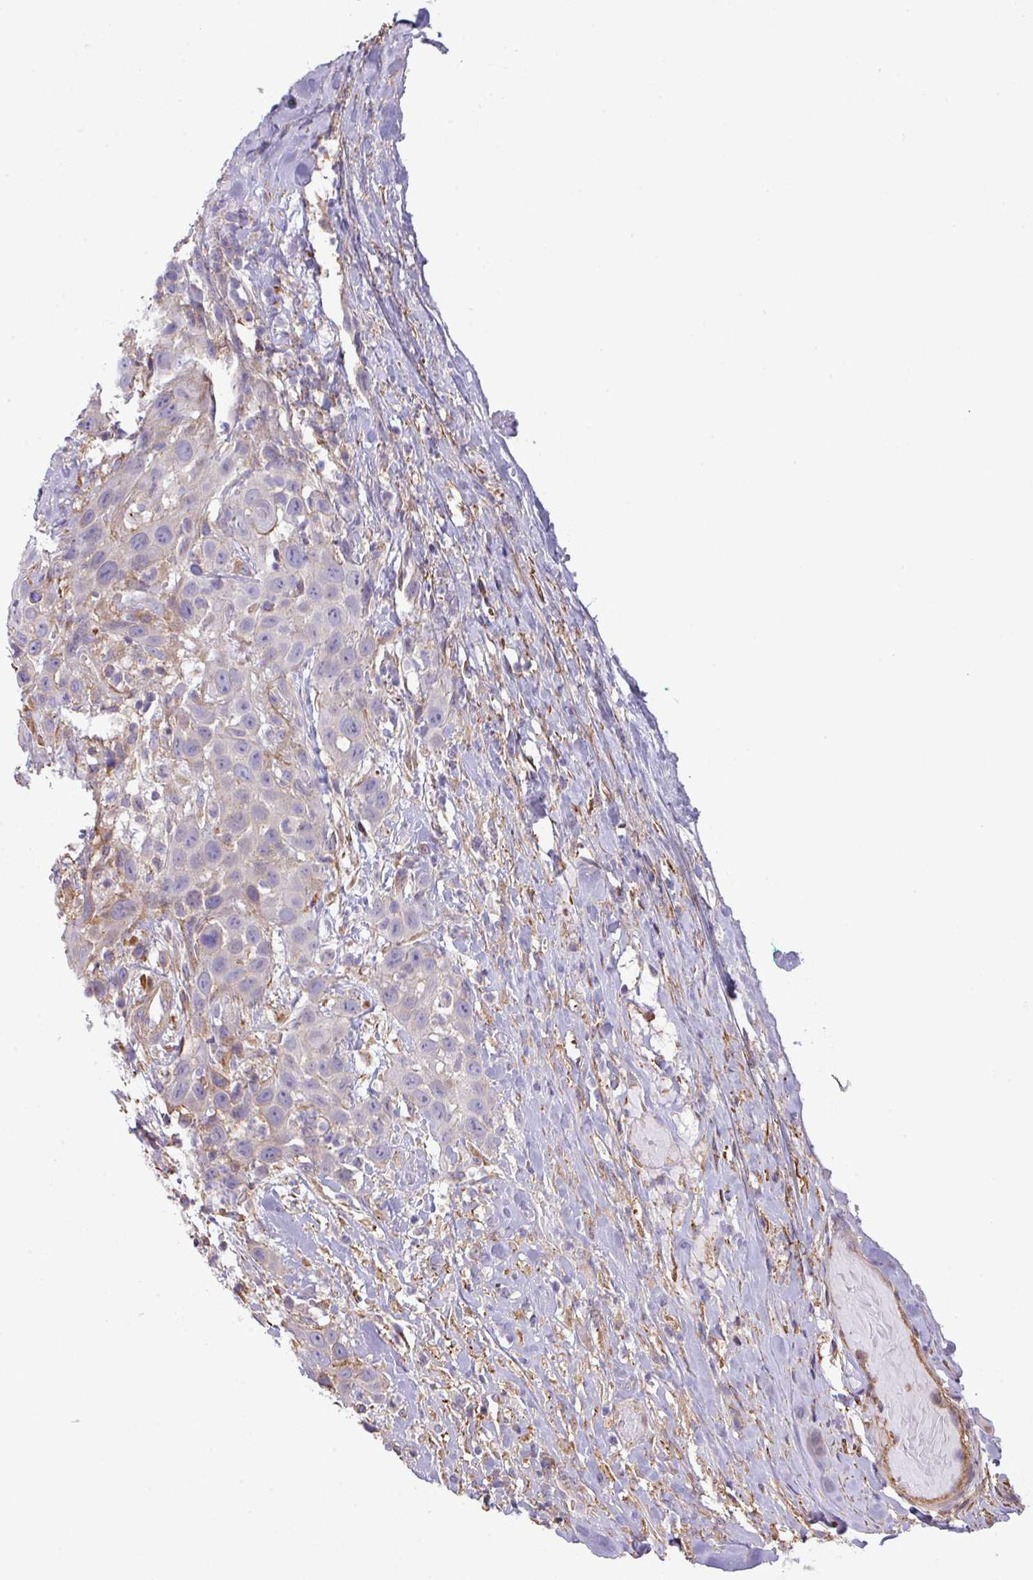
{"staining": {"intensity": "negative", "quantity": "none", "location": "none"}, "tissue": "head and neck cancer", "cell_type": "Tumor cells", "image_type": "cancer", "snomed": [{"axis": "morphology", "description": "Squamous cell carcinoma, NOS"}, {"axis": "topography", "description": "Head-Neck"}], "caption": "IHC histopathology image of neoplastic tissue: human head and neck cancer (squamous cell carcinoma) stained with DAB (3,3'-diaminobenzidine) reveals no significant protein staining in tumor cells.", "gene": "LRRC41", "patient": {"sex": "male", "age": 81}}